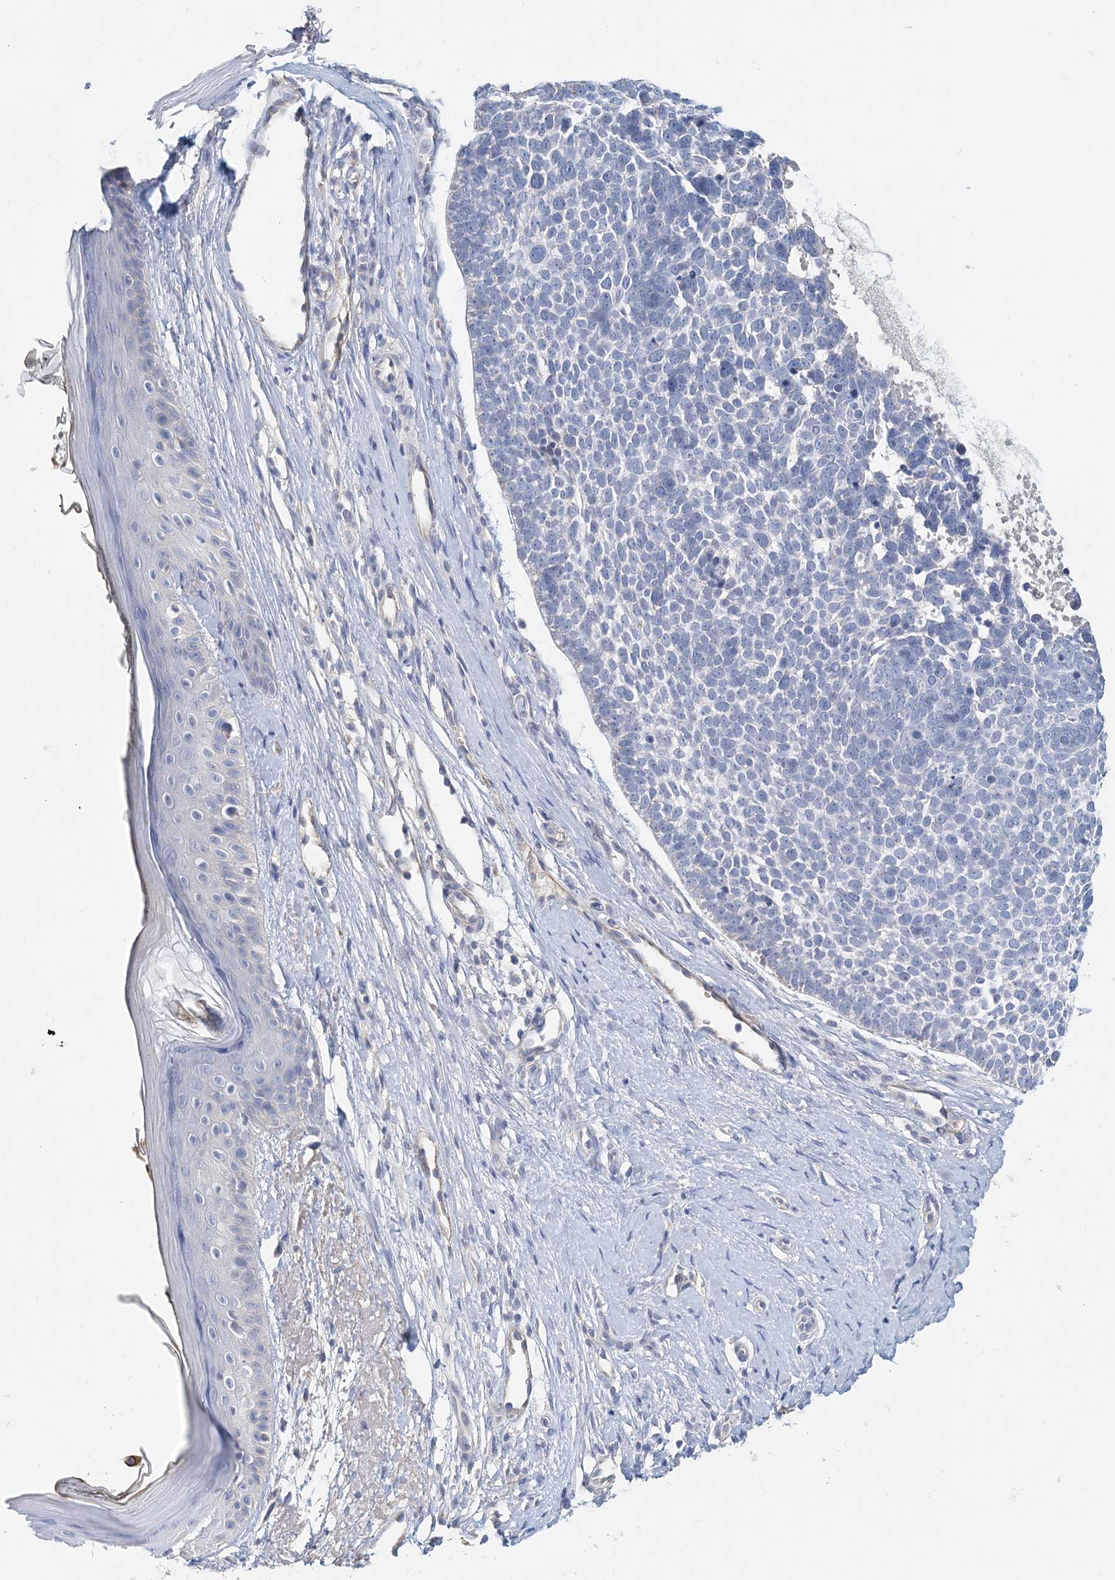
{"staining": {"intensity": "negative", "quantity": "none", "location": "none"}, "tissue": "skin cancer", "cell_type": "Tumor cells", "image_type": "cancer", "snomed": [{"axis": "morphology", "description": "Basal cell carcinoma"}, {"axis": "topography", "description": "Skin"}], "caption": "There is no significant expression in tumor cells of skin cancer.", "gene": "LRRIQ4", "patient": {"sex": "female", "age": 81}}